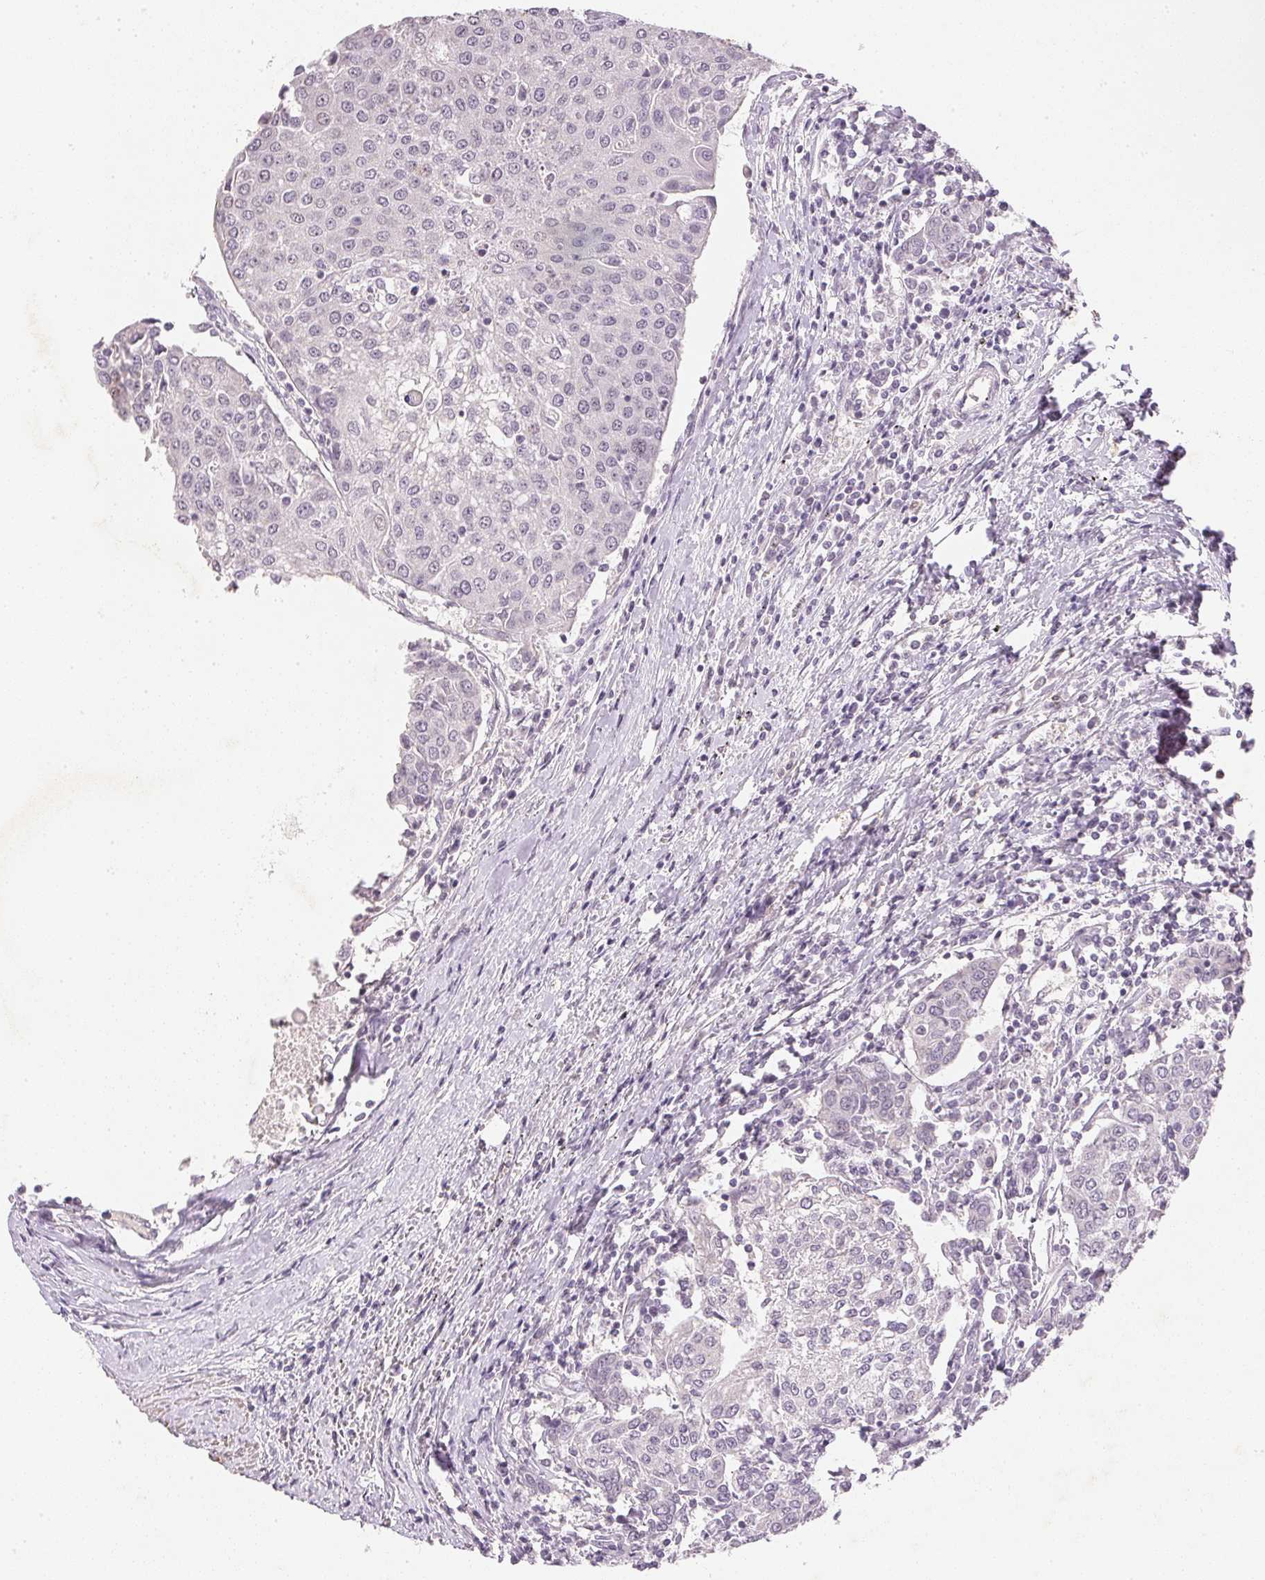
{"staining": {"intensity": "negative", "quantity": "none", "location": "none"}, "tissue": "urothelial cancer", "cell_type": "Tumor cells", "image_type": "cancer", "snomed": [{"axis": "morphology", "description": "Urothelial carcinoma, High grade"}, {"axis": "topography", "description": "Urinary bladder"}], "caption": "The immunohistochemistry (IHC) photomicrograph has no significant positivity in tumor cells of urothelial cancer tissue.", "gene": "SMTN", "patient": {"sex": "female", "age": 85}}